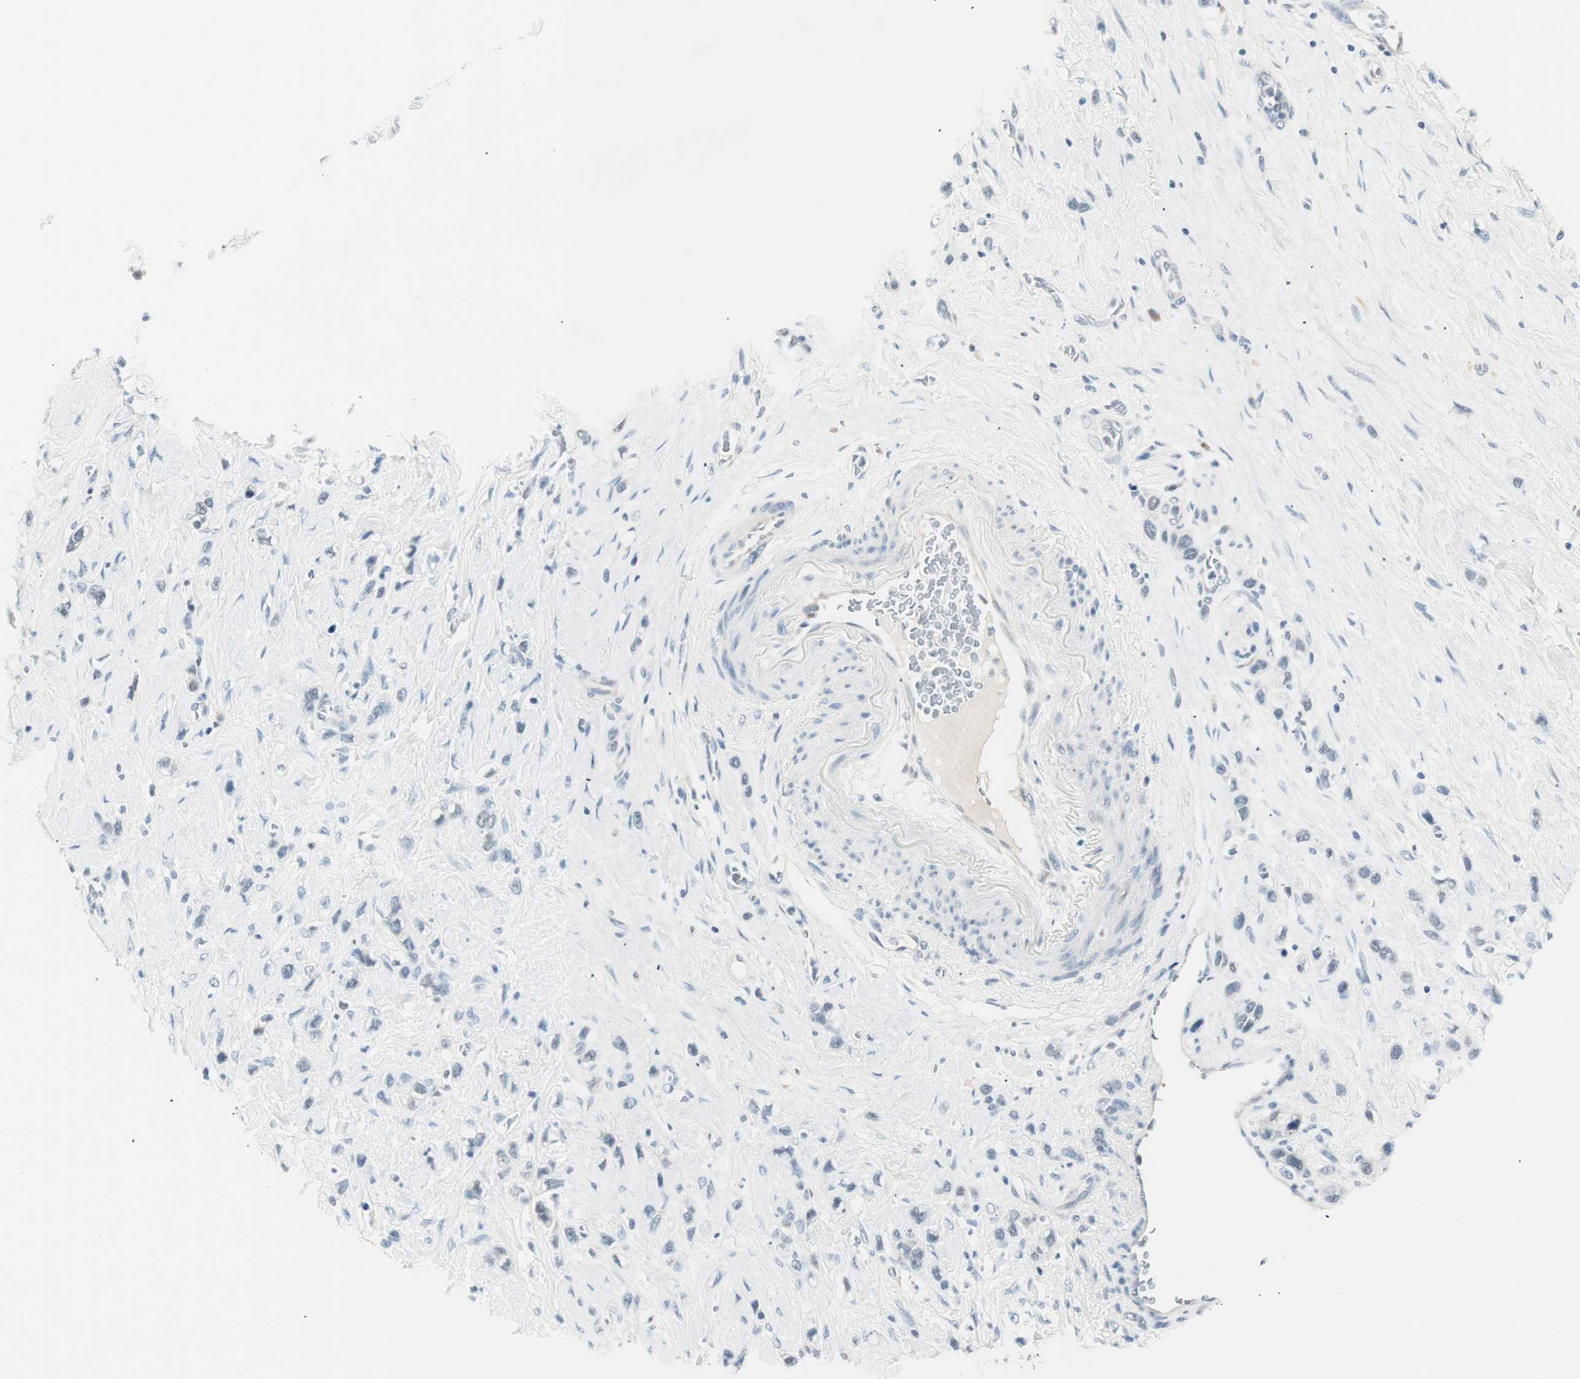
{"staining": {"intensity": "negative", "quantity": "none", "location": "none"}, "tissue": "stomach cancer", "cell_type": "Tumor cells", "image_type": "cancer", "snomed": [{"axis": "morphology", "description": "Normal tissue, NOS"}, {"axis": "morphology", "description": "Adenocarcinoma, NOS"}, {"axis": "morphology", "description": "Adenocarcinoma, High grade"}, {"axis": "topography", "description": "Stomach, upper"}, {"axis": "topography", "description": "Stomach"}], "caption": "There is no significant staining in tumor cells of stomach adenocarcinoma.", "gene": "HOXB13", "patient": {"sex": "female", "age": 65}}